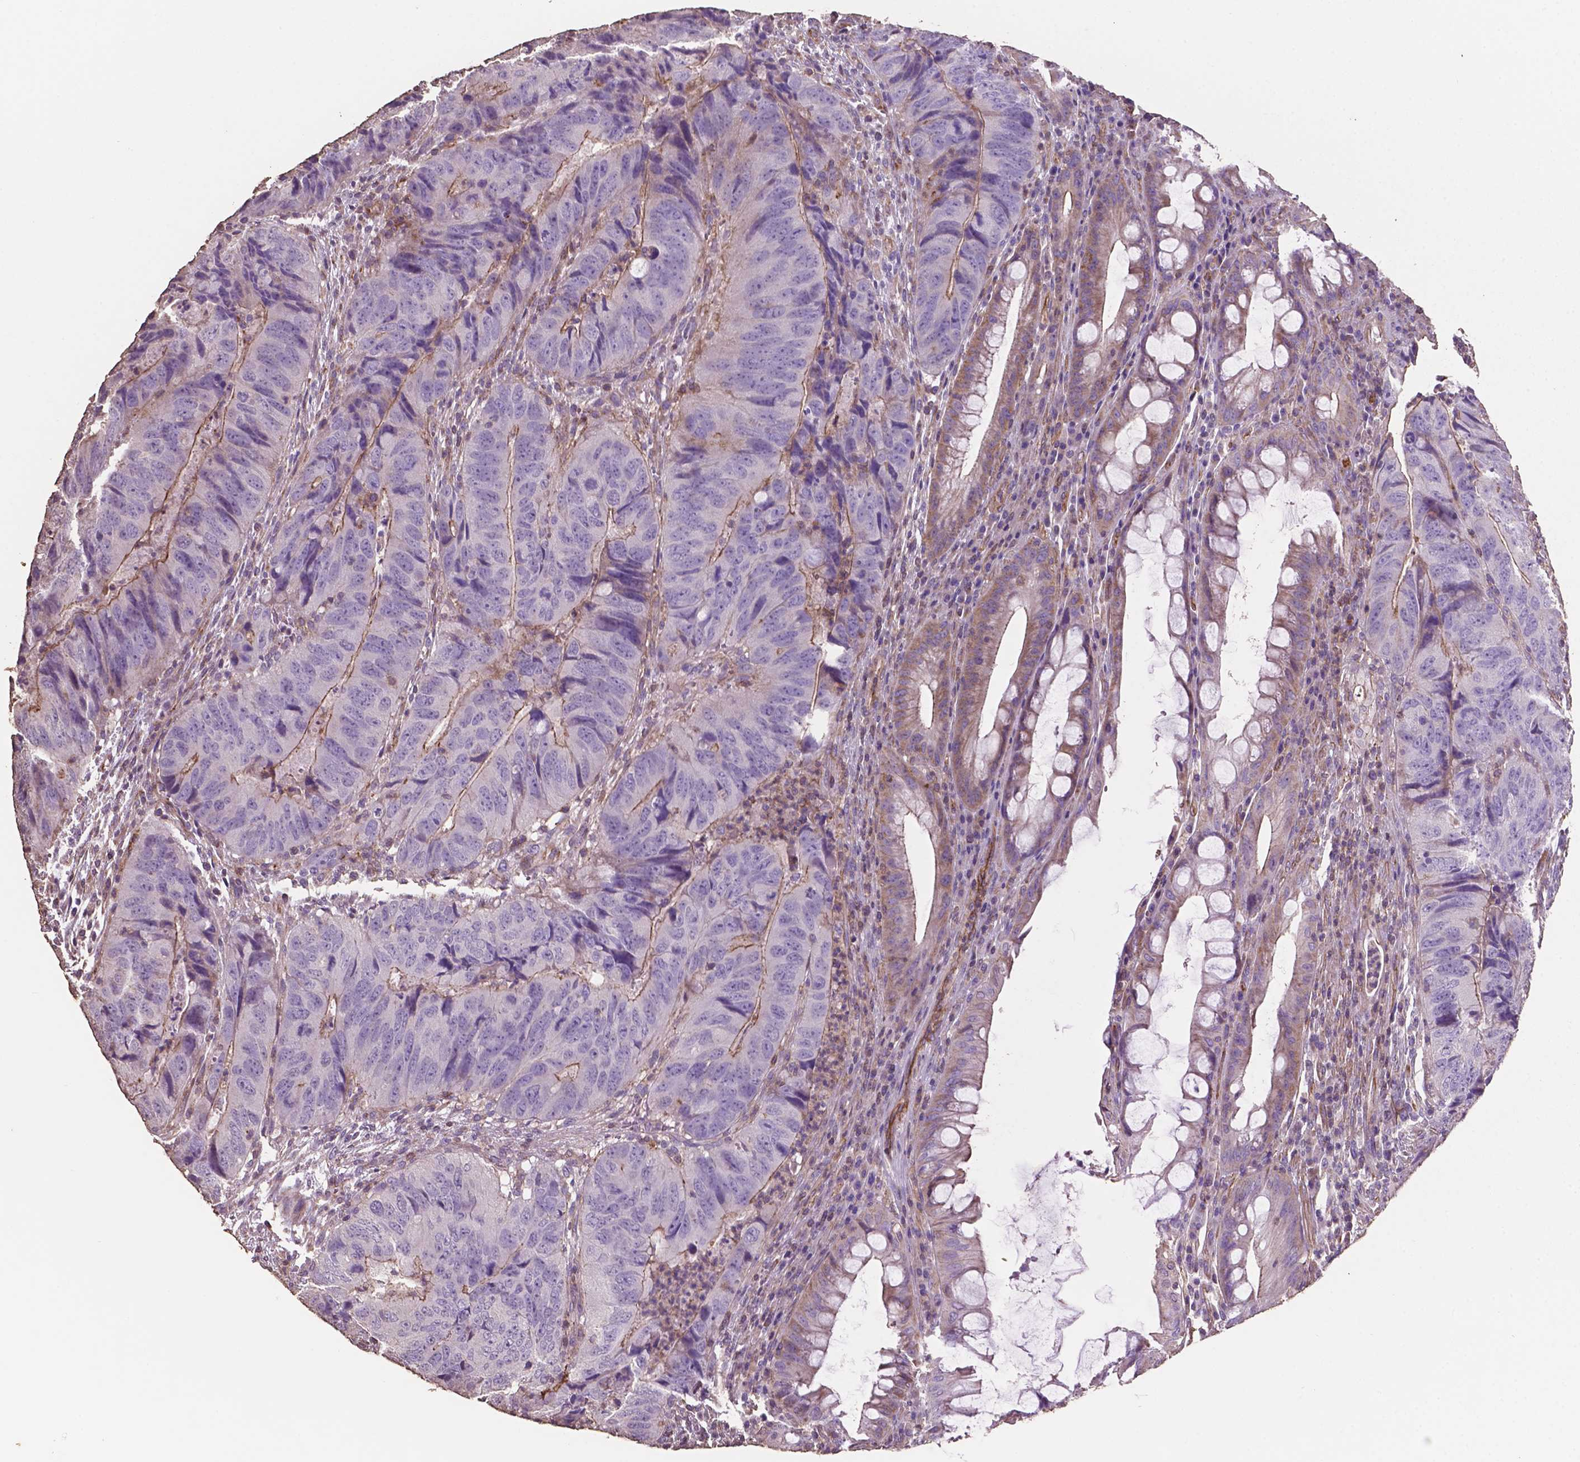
{"staining": {"intensity": "weak", "quantity": "<25%", "location": "cytoplasmic/membranous"}, "tissue": "colorectal cancer", "cell_type": "Tumor cells", "image_type": "cancer", "snomed": [{"axis": "morphology", "description": "Adenocarcinoma, NOS"}, {"axis": "topography", "description": "Colon"}], "caption": "The micrograph exhibits no staining of tumor cells in colorectal cancer.", "gene": "COMMD4", "patient": {"sex": "male", "age": 79}}